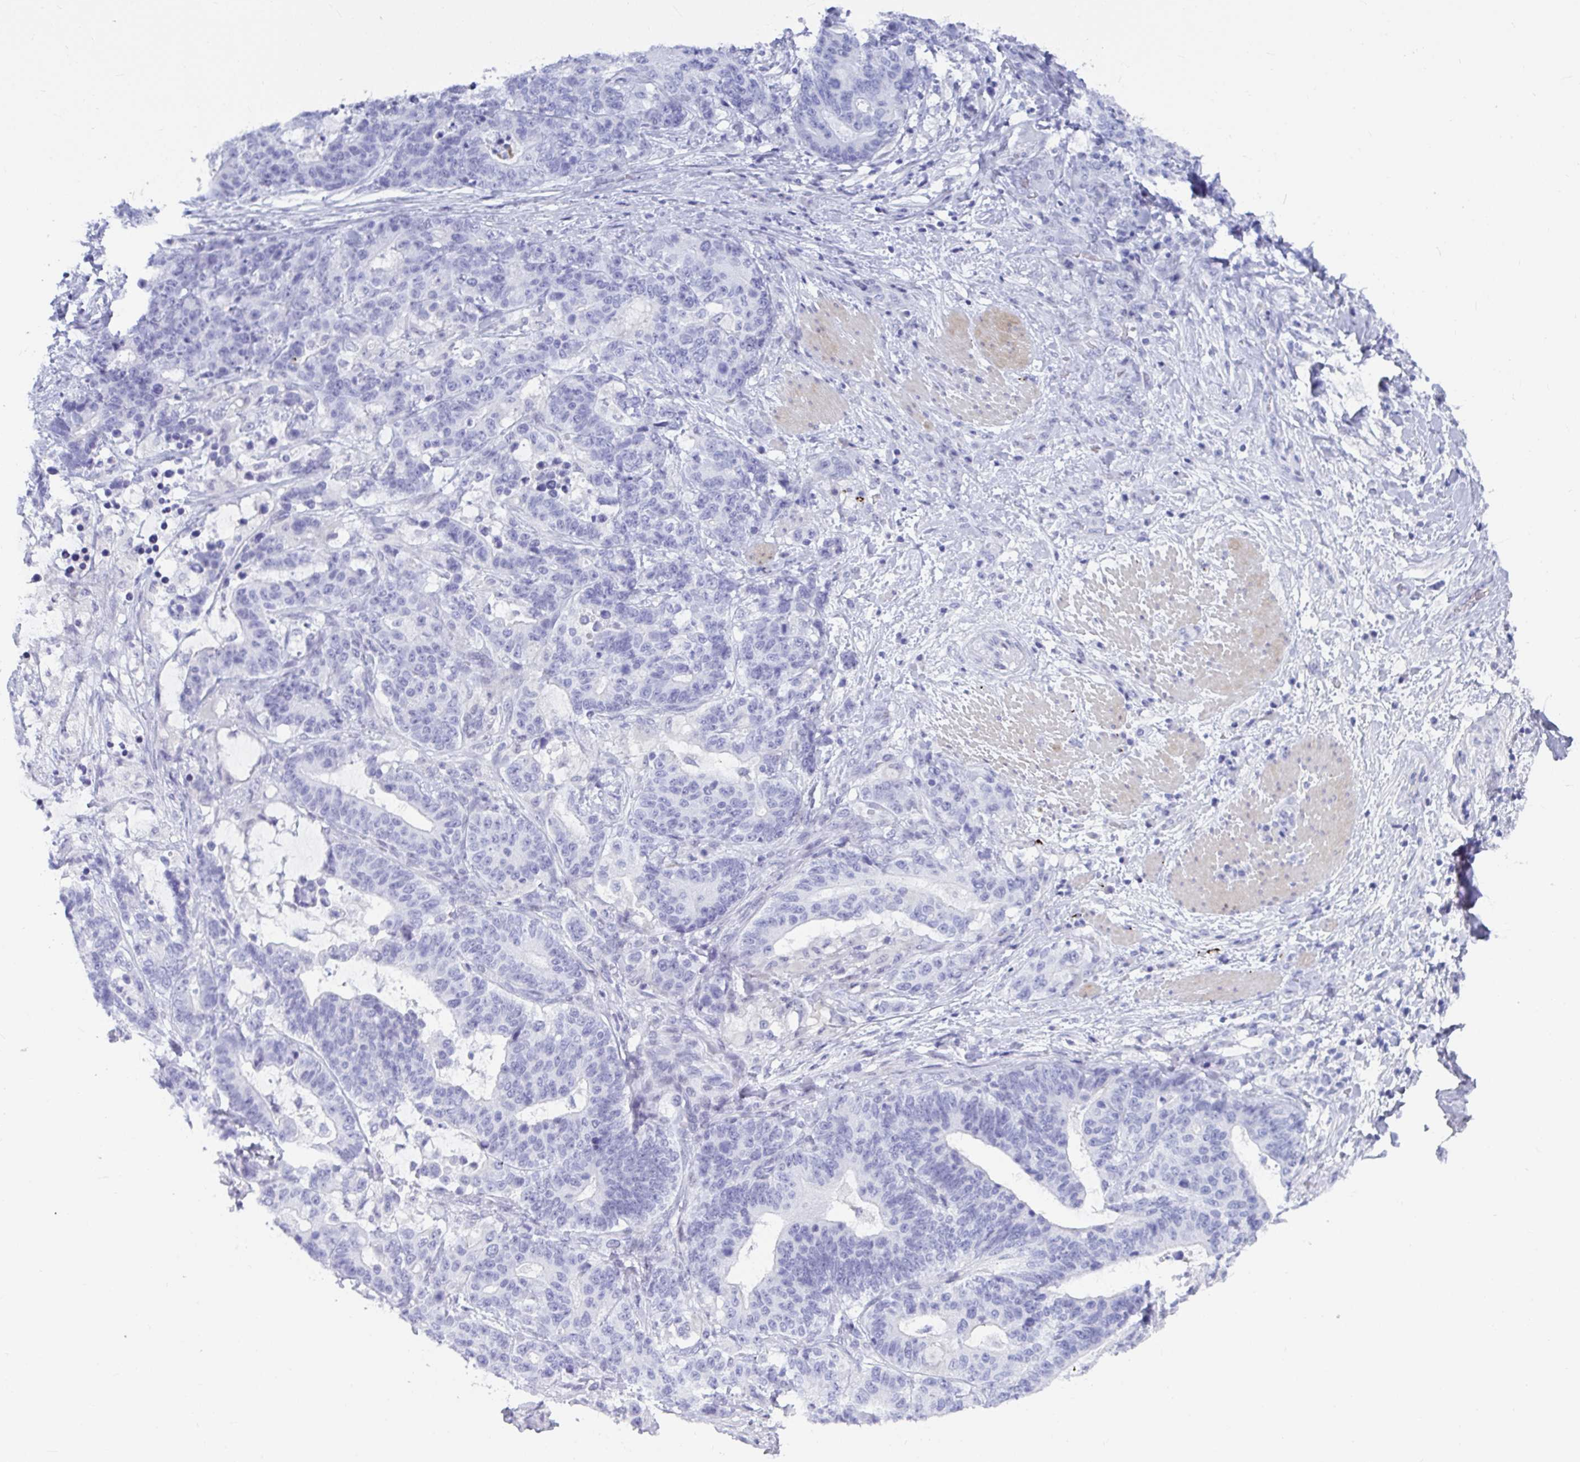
{"staining": {"intensity": "negative", "quantity": "none", "location": "none"}, "tissue": "stomach cancer", "cell_type": "Tumor cells", "image_type": "cancer", "snomed": [{"axis": "morphology", "description": "Normal tissue, NOS"}, {"axis": "morphology", "description": "Adenocarcinoma, NOS"}, {"axis": "topography", "description": "Stomach"}], "caption": "This is an immunohistochemistry (IHC) photomicrograph of human stomach adenocarcinoma. There is no positivity in tumor cells.", "gene": "NPY", "patient": {"sex": "female", "age": 64}}